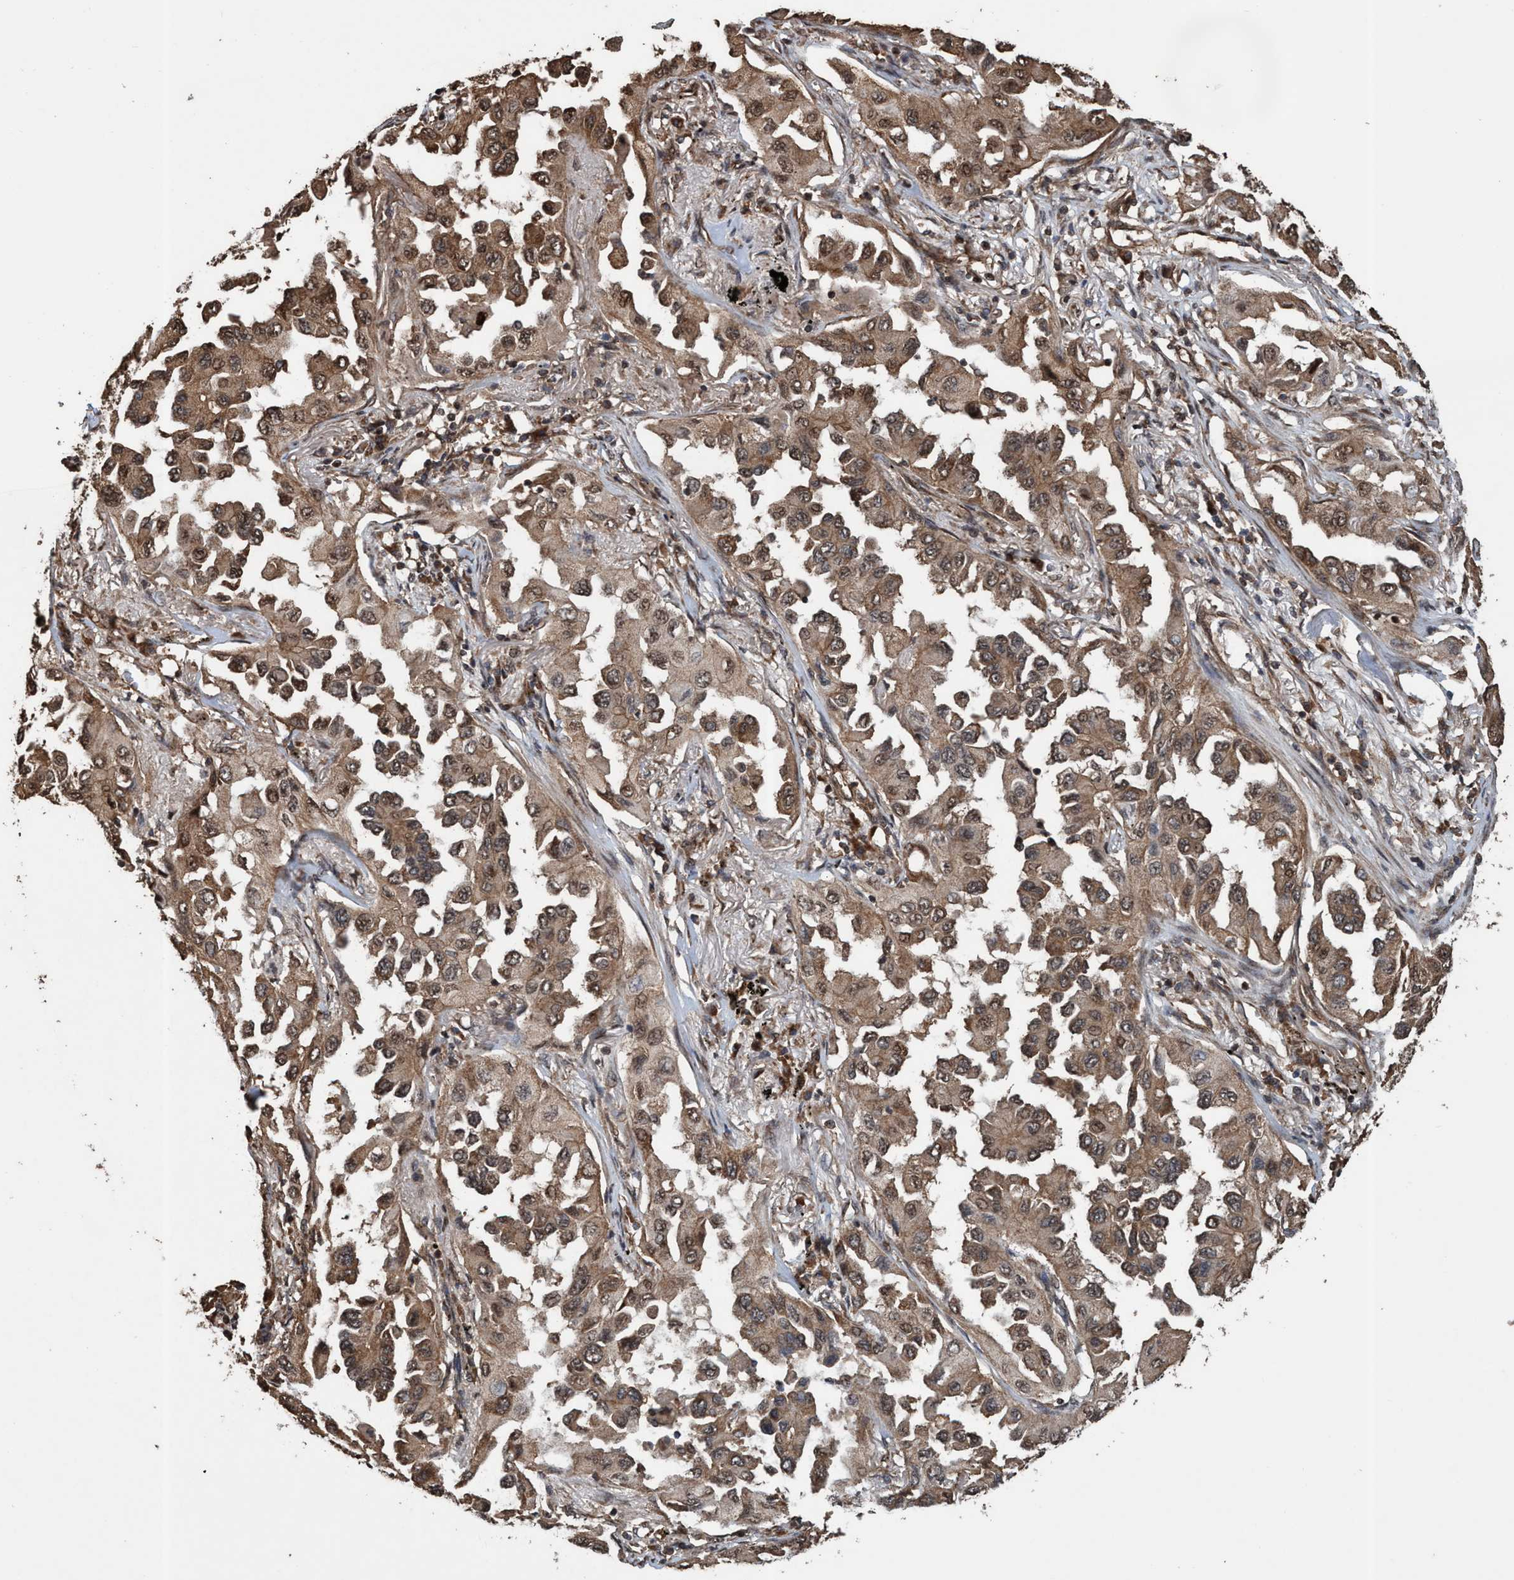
{"staining": {"intensity": "moderate", "quantity": ">75%", "location": "cytoplasmic/membranous,nuclear"}, "tissue": "lung cancer", "cell_type": "Tumor cells", "image_type": "cancer", "snomed": [{"axis": "morphology", "description": "Adenocarcinoma, NOS"}, {"axis": "topography", "description": "Lung"}], "caption": "Approximately >75% of tumor cells in adenocarcinoma (lung) demonstrate moderate cytoplasmic/membranous and nuclear protein staining as visualized by brown immunohistochemical staining.", "gene": "TRPC7", "patient": {"sex": "female", "age": 65}}